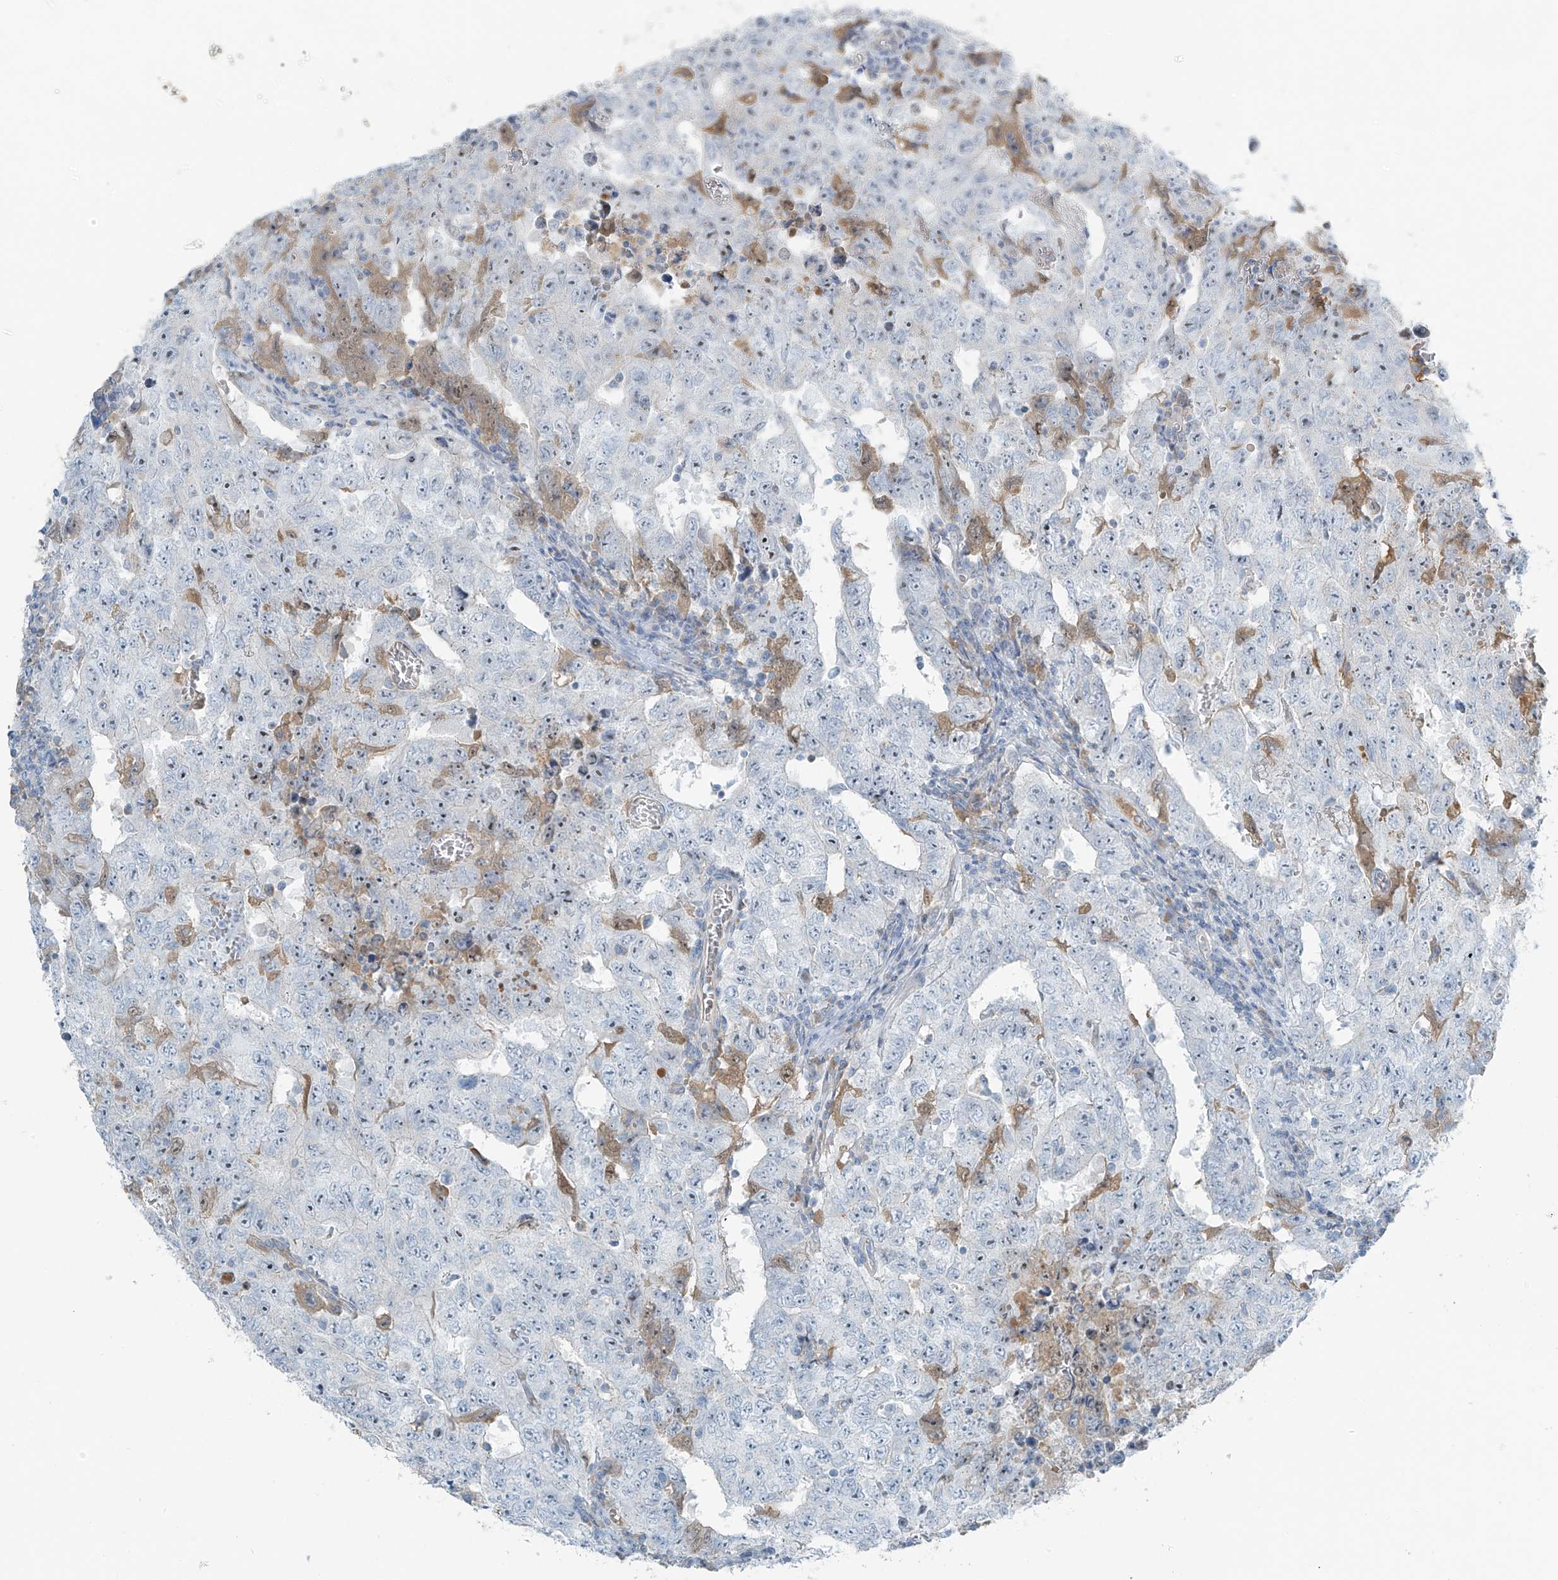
{"staining": {"intensity": "negative", "quantity": "none", "location": "none"}, "tissue": "testis cancer", "cell_type": "Tumor cells", "image_type": "cancer", "snomed": [{"axis": "morphology", "description": "Carcinoma, Embryonal, NOS"}, {"axis": "topography", "description": "Testis"}], "caption": "A high-resolution image shows IHC staining of testis cancer, which shows no significant positivity in tumor cells.", "gene": "FAM131C", "patient": {"sex": "male", "age": 26}}